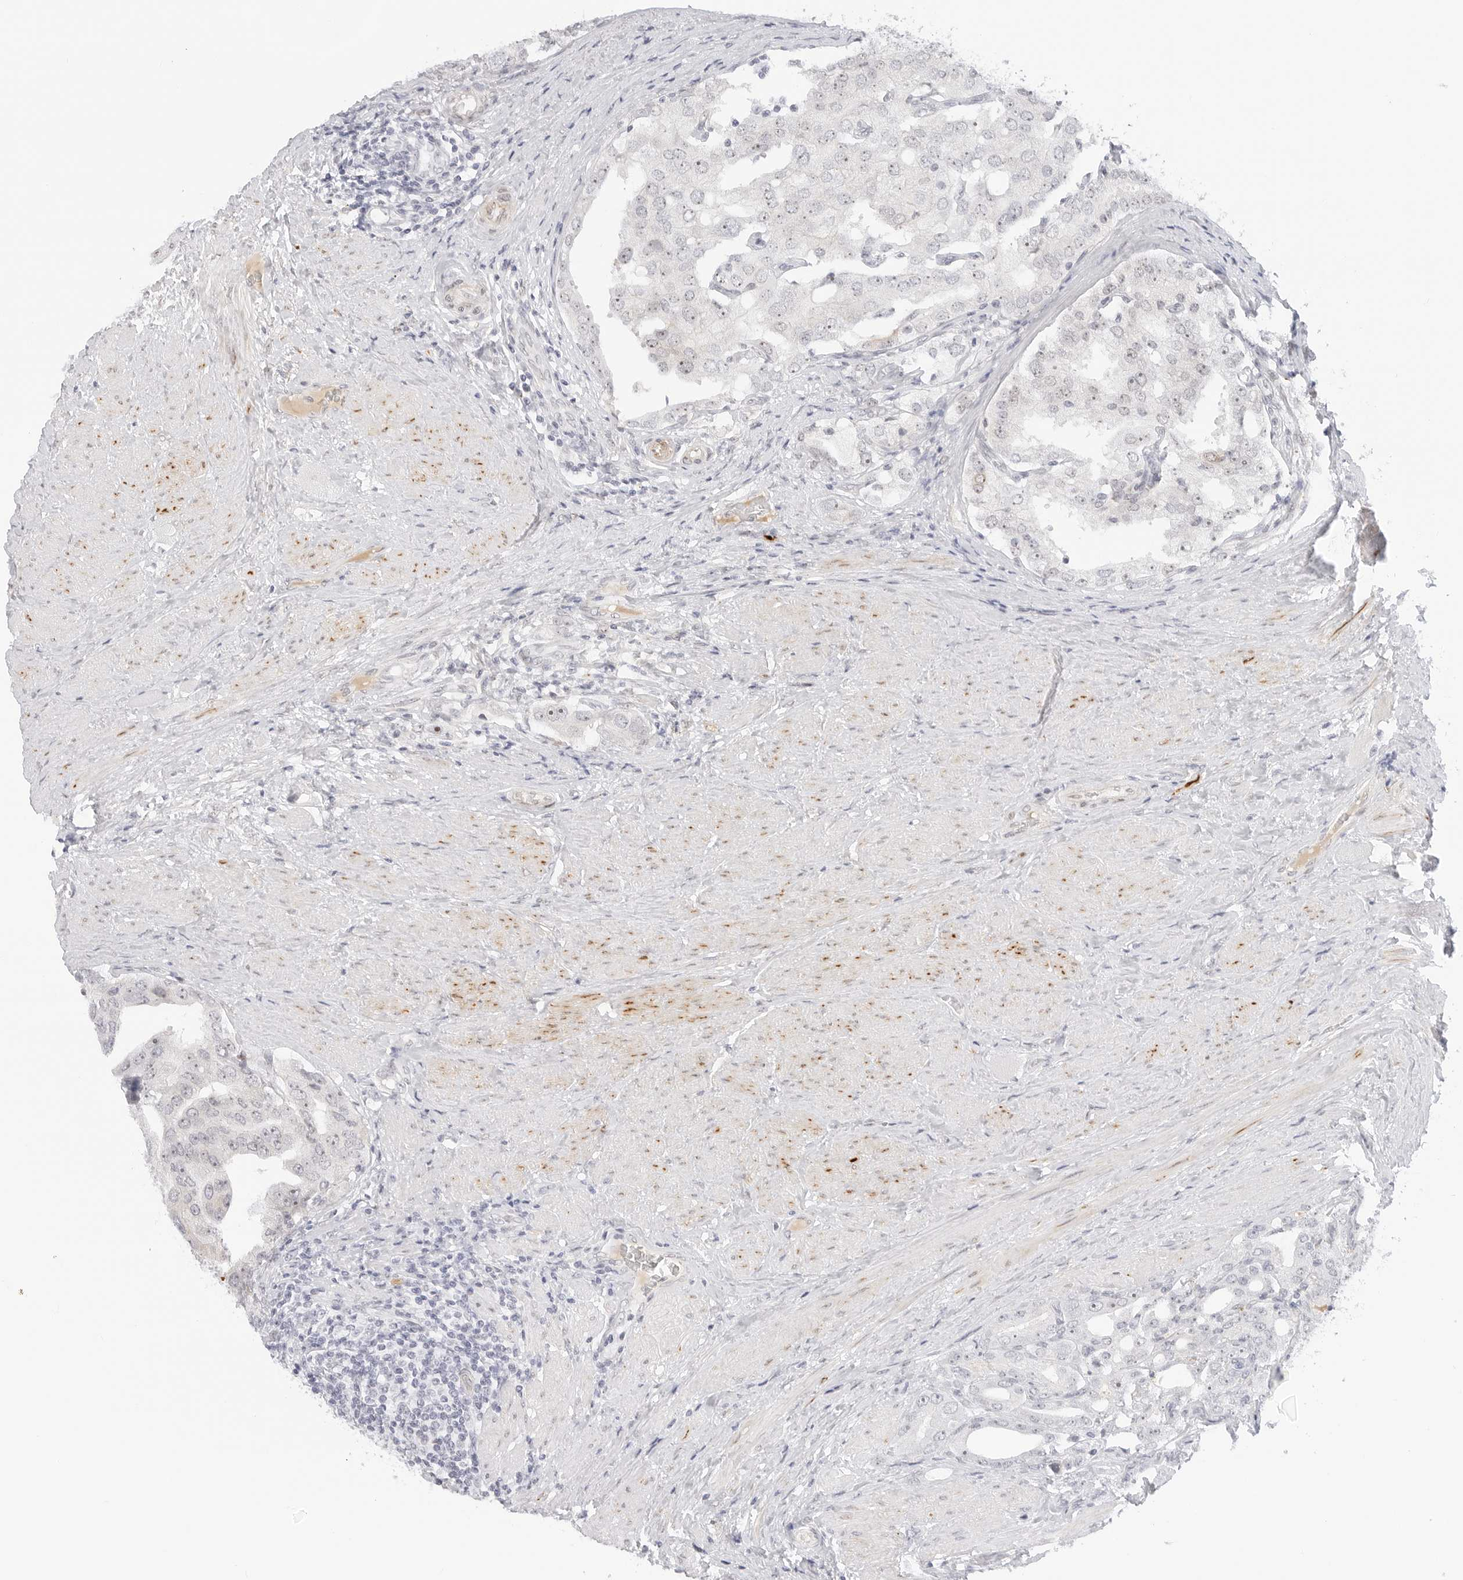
{"staining": {"intensity": "negative", "quantity": "none", "location": "none"}, "tissue": "prostate cancer", "cell_type": "Tumor cells", "image_type": "cancer", "snomed": [{"axis": "morphology", "description": "Adenocarcinoma, High grade"}, {"axis": "topography", "description": "Prostate"}], "caption": "A micrograph of adenocarcinoma (high-grade) (prostate) stained for a protein demonstrates no brown staining in tumor cells.", "gene": "HIPK3", "patient": {"sex": "male", "age": 50}}